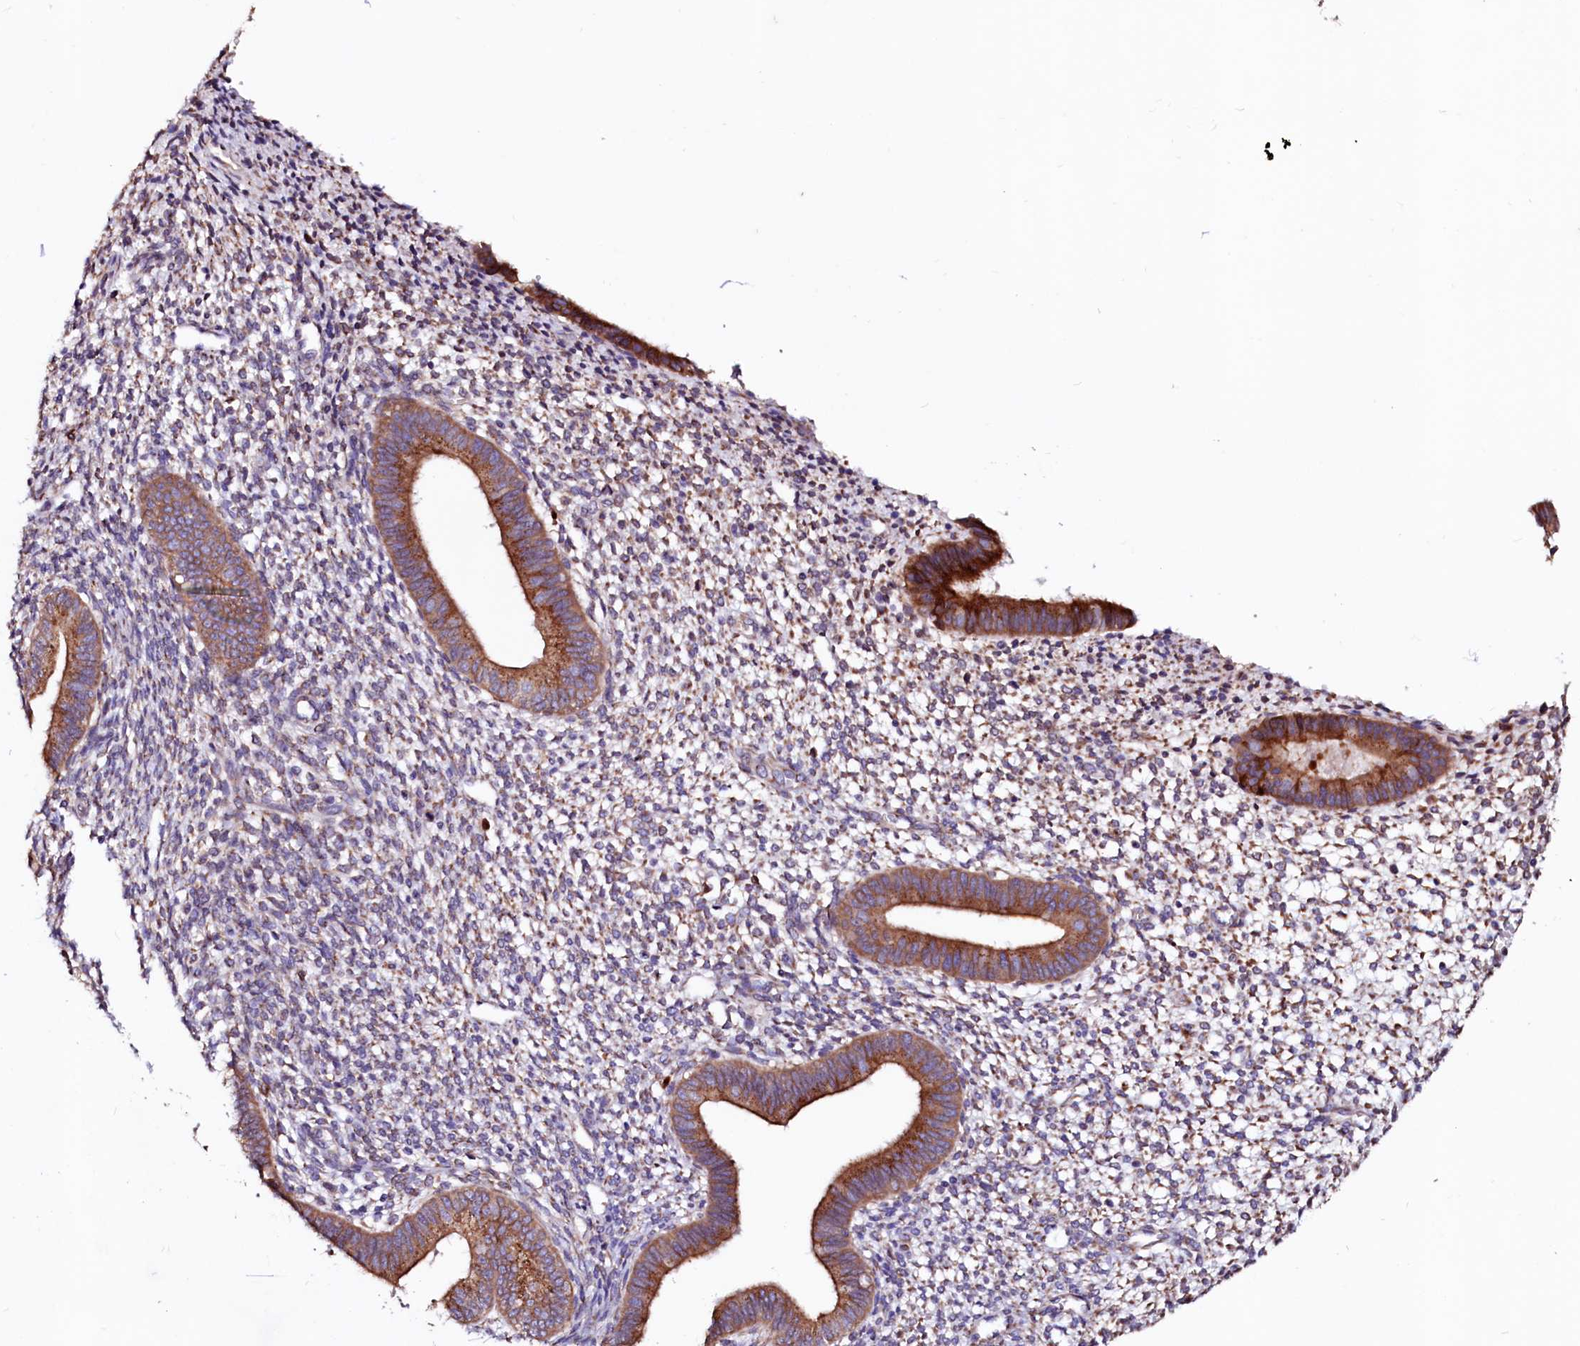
{"staining": {"intensity": "weak", "quantity": "25%-75%", "location": "cytoplasmic/membranous"}, "tissue": "endometrium", "cell_type": "Cells in endometrial stroma", "image_type": "normal", "snomed": [{"axis": "morphology", "description": "Normal tissue, NOS"}, {"axis": "topography", "description": "Endometrium"}], "caption": "IHC micrograph of unremarkable endometrium: endometrium stained using immunohistochemistry (IHC) shows low levels of weak protein expression localized specifically in the cytoplasmic/membranous of cells in endometrial stroma, appearing as a cytoplasmic/membranous brown color.", "gene": "LMAN1", "patient": {"sex": "female", "age": 46}}